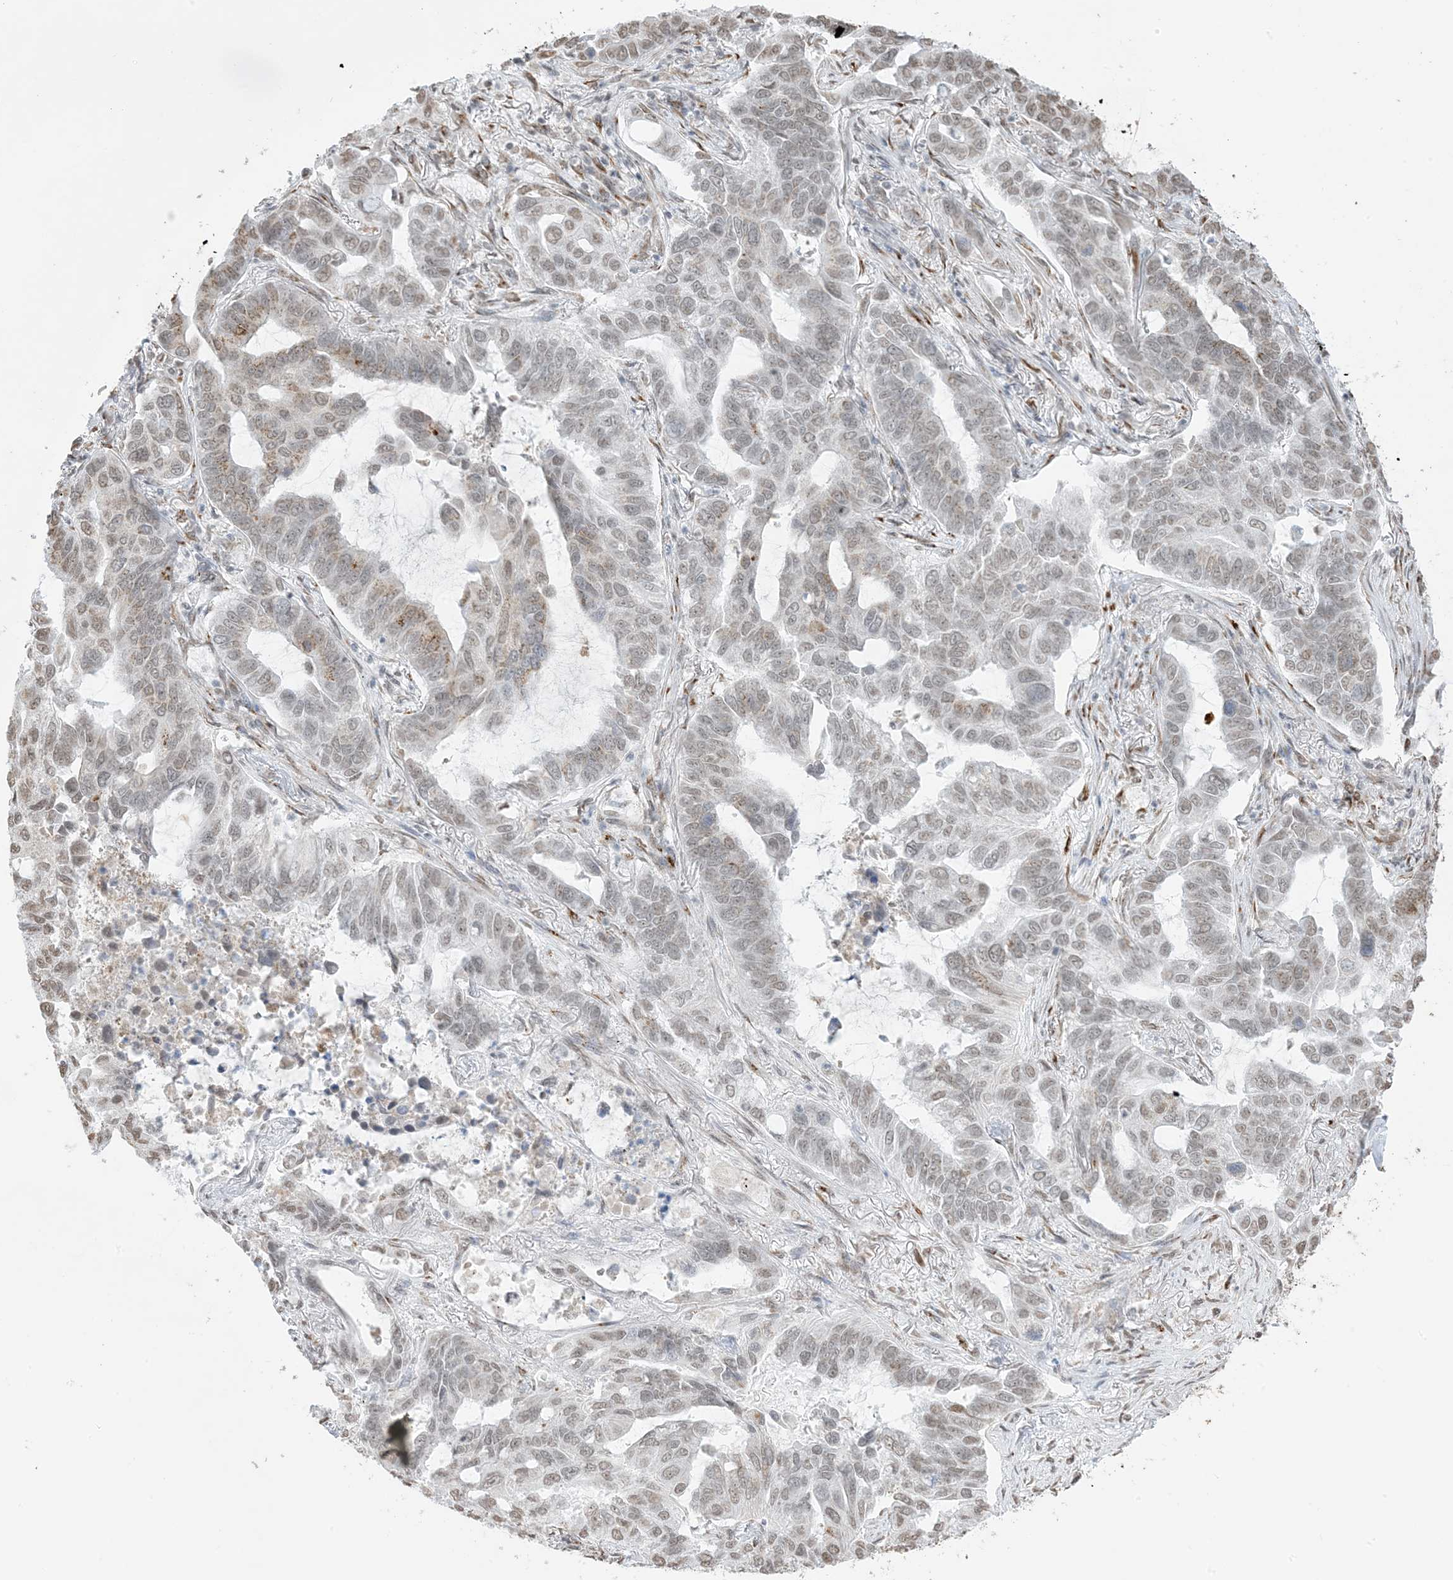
{"staining": {"intensity": "weak", "quantity": ">75%", "location": "nuclear"}, "tissue": "lung cancer", "cell_type": "Tumor cells", "image_type": "cancer", "snomed": [{"axis": "morphology", "description": "Adenocarcinoma, NOS"}, {"axis": "topography", "description": "Lung"}], "caption": "Lung adenocarcinoma stained with DAB (3,3'-diaminobenzidine) IHC shows low levels of weak nuclear staining in about >75% of tumor cells.", "gene": "GPR107", "patient": {"sex": "male", "age": 64}}